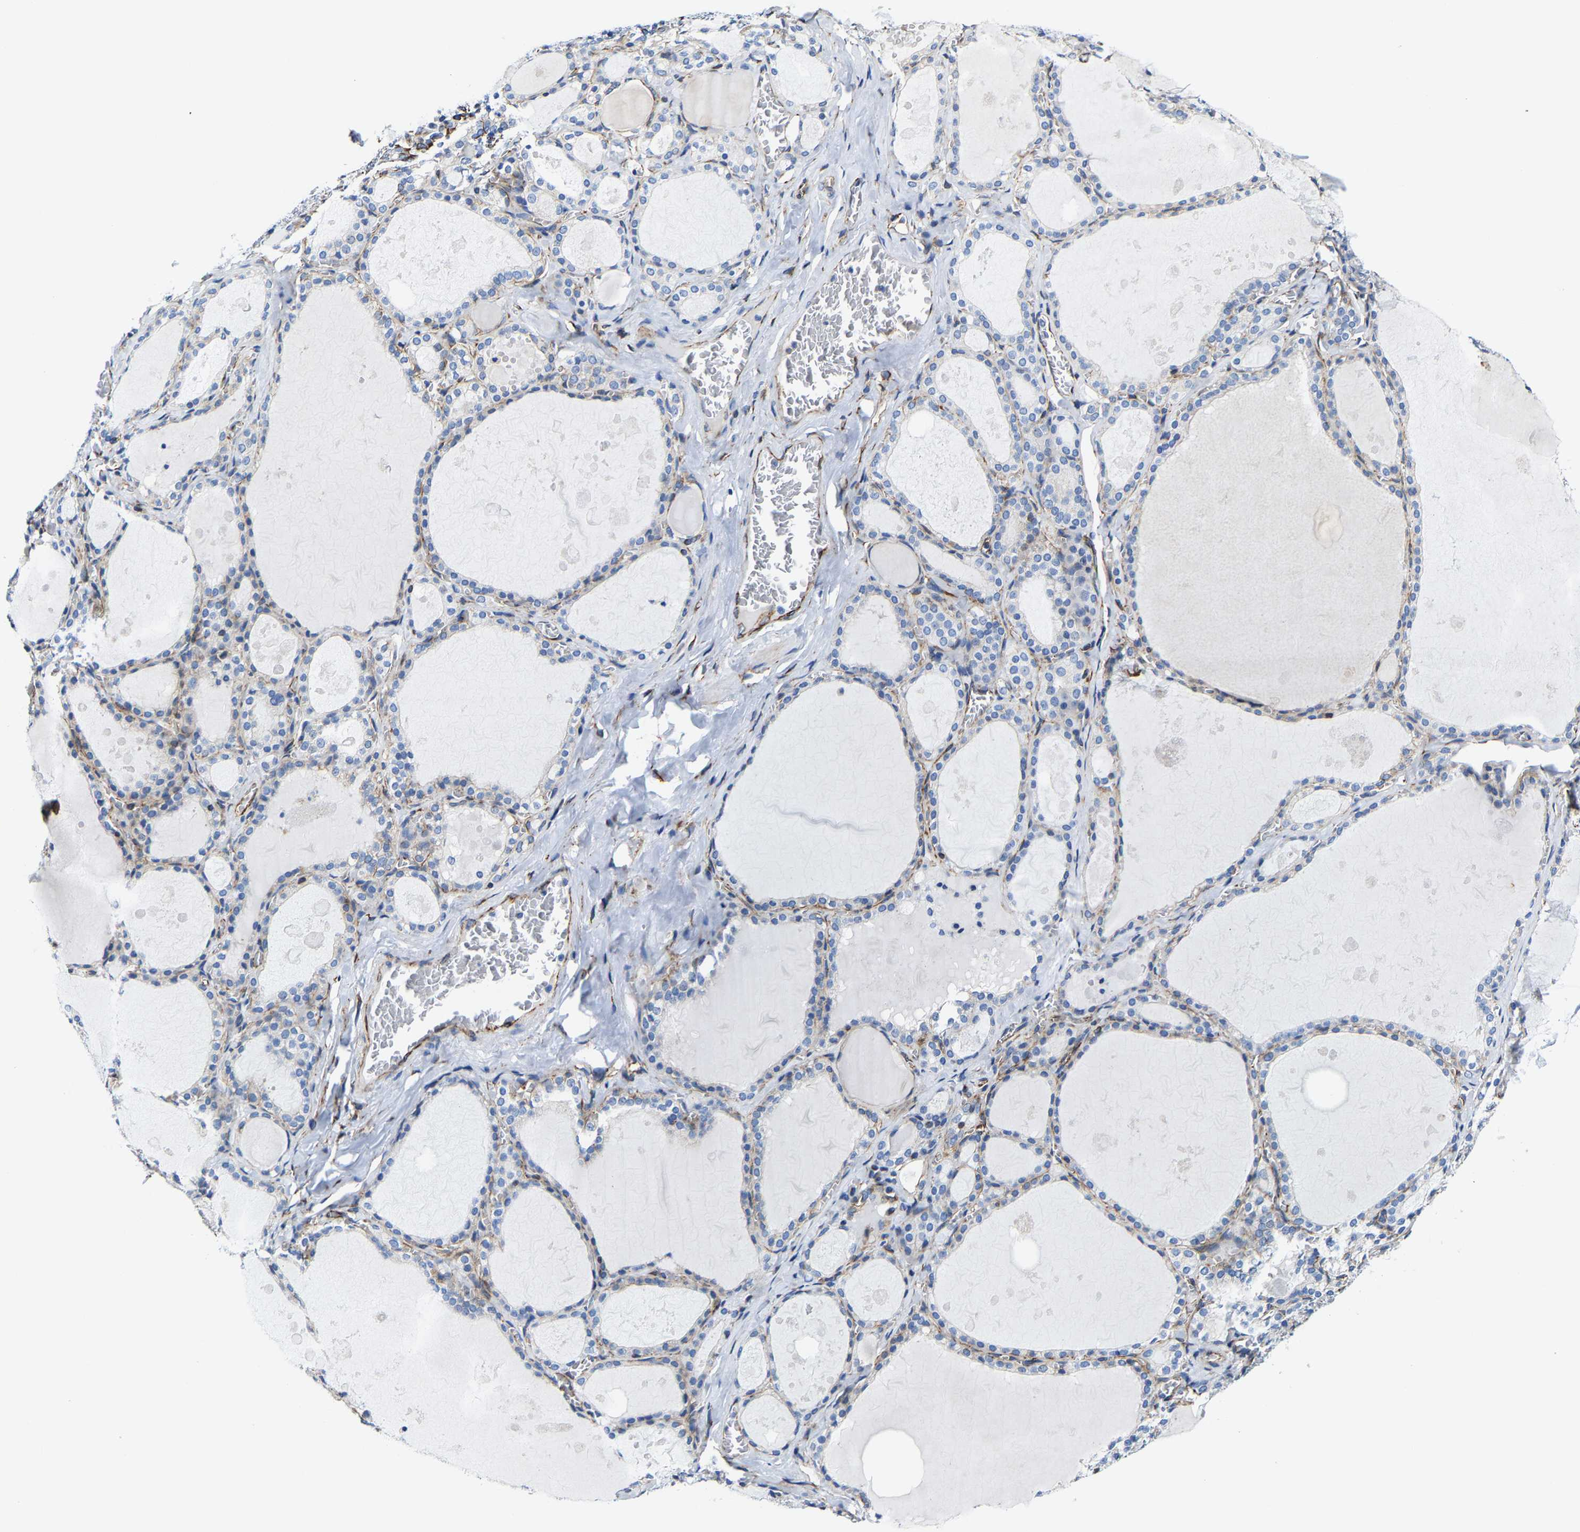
{"staining": {"intensity": "negative", "quantity": "none", "location": "none"}, "tissue": "thyroid gland", "cell_type": "Glandular cells", "image_type": "normal", "snomed": [{"axis": "morphology", "description": "Normal tissue, NOS"}, {"axis": "topography", "description": "Thyroid gland"}], "caption": "Protein analysis of benign thyroid gland shows no significant staining in glandular cells. (IHC, brightfield microscopy, high magnification).", "gene": "MMEL1", "patient": {"sex": "male", "age": 56}}